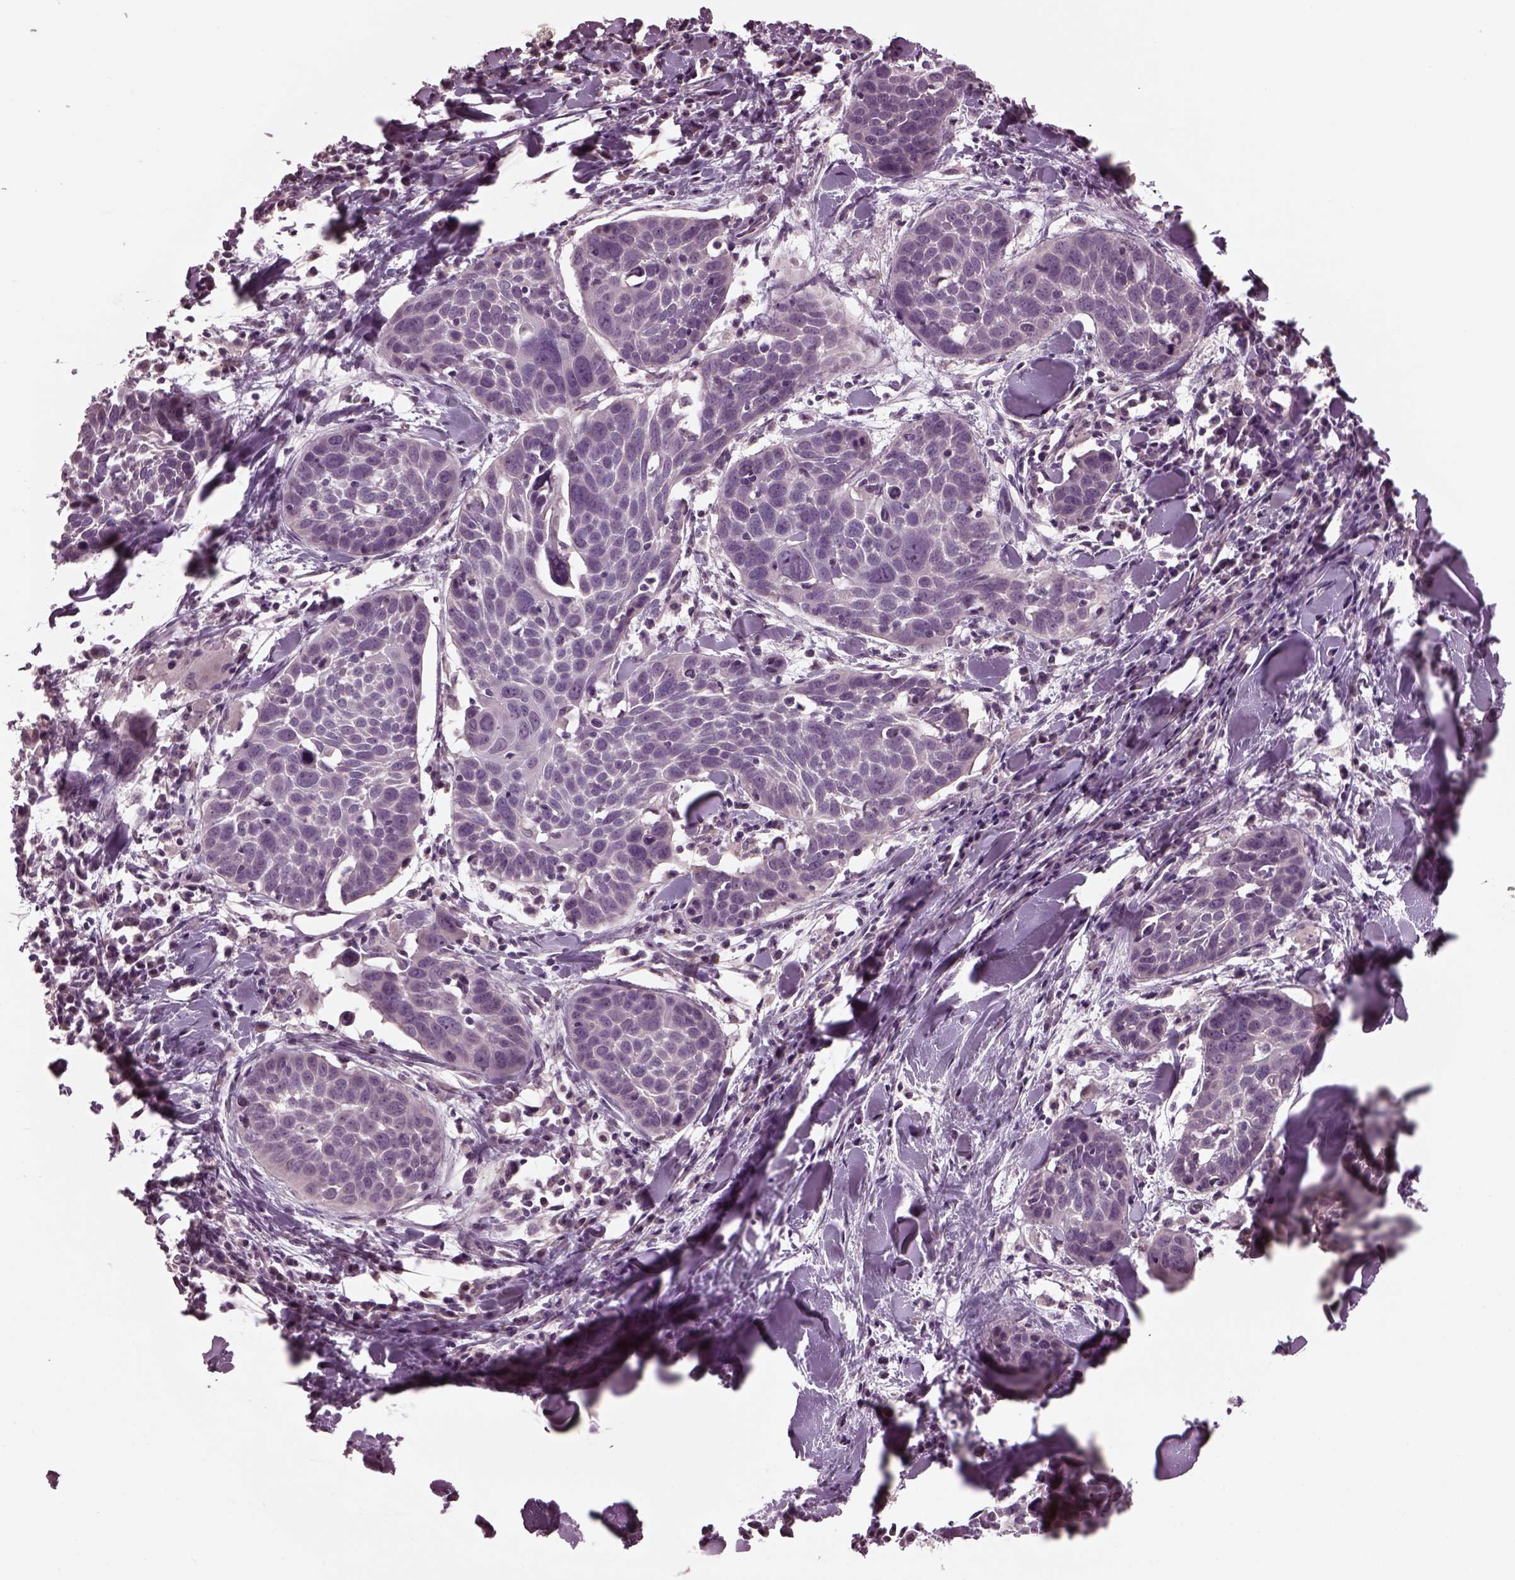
{"staining": {"intensity": "negative", "quantity": "none", "location": "none"}, "tissue": "lung cancer", "cell_type": "Tumor cells", "image_type": "cancer", "snomed": [{"axis": "morphology", "description": "Squamous cell carcinoma, NOS"}, {"axis": "topography", "description": "Lung"}], "caption": "This is an IHC histopathology image of lung squamous cell carcinoma. There is no staining in tumor cells.", "gene": "CLCN4", "patient": {"sex": "male", "age": 57}}